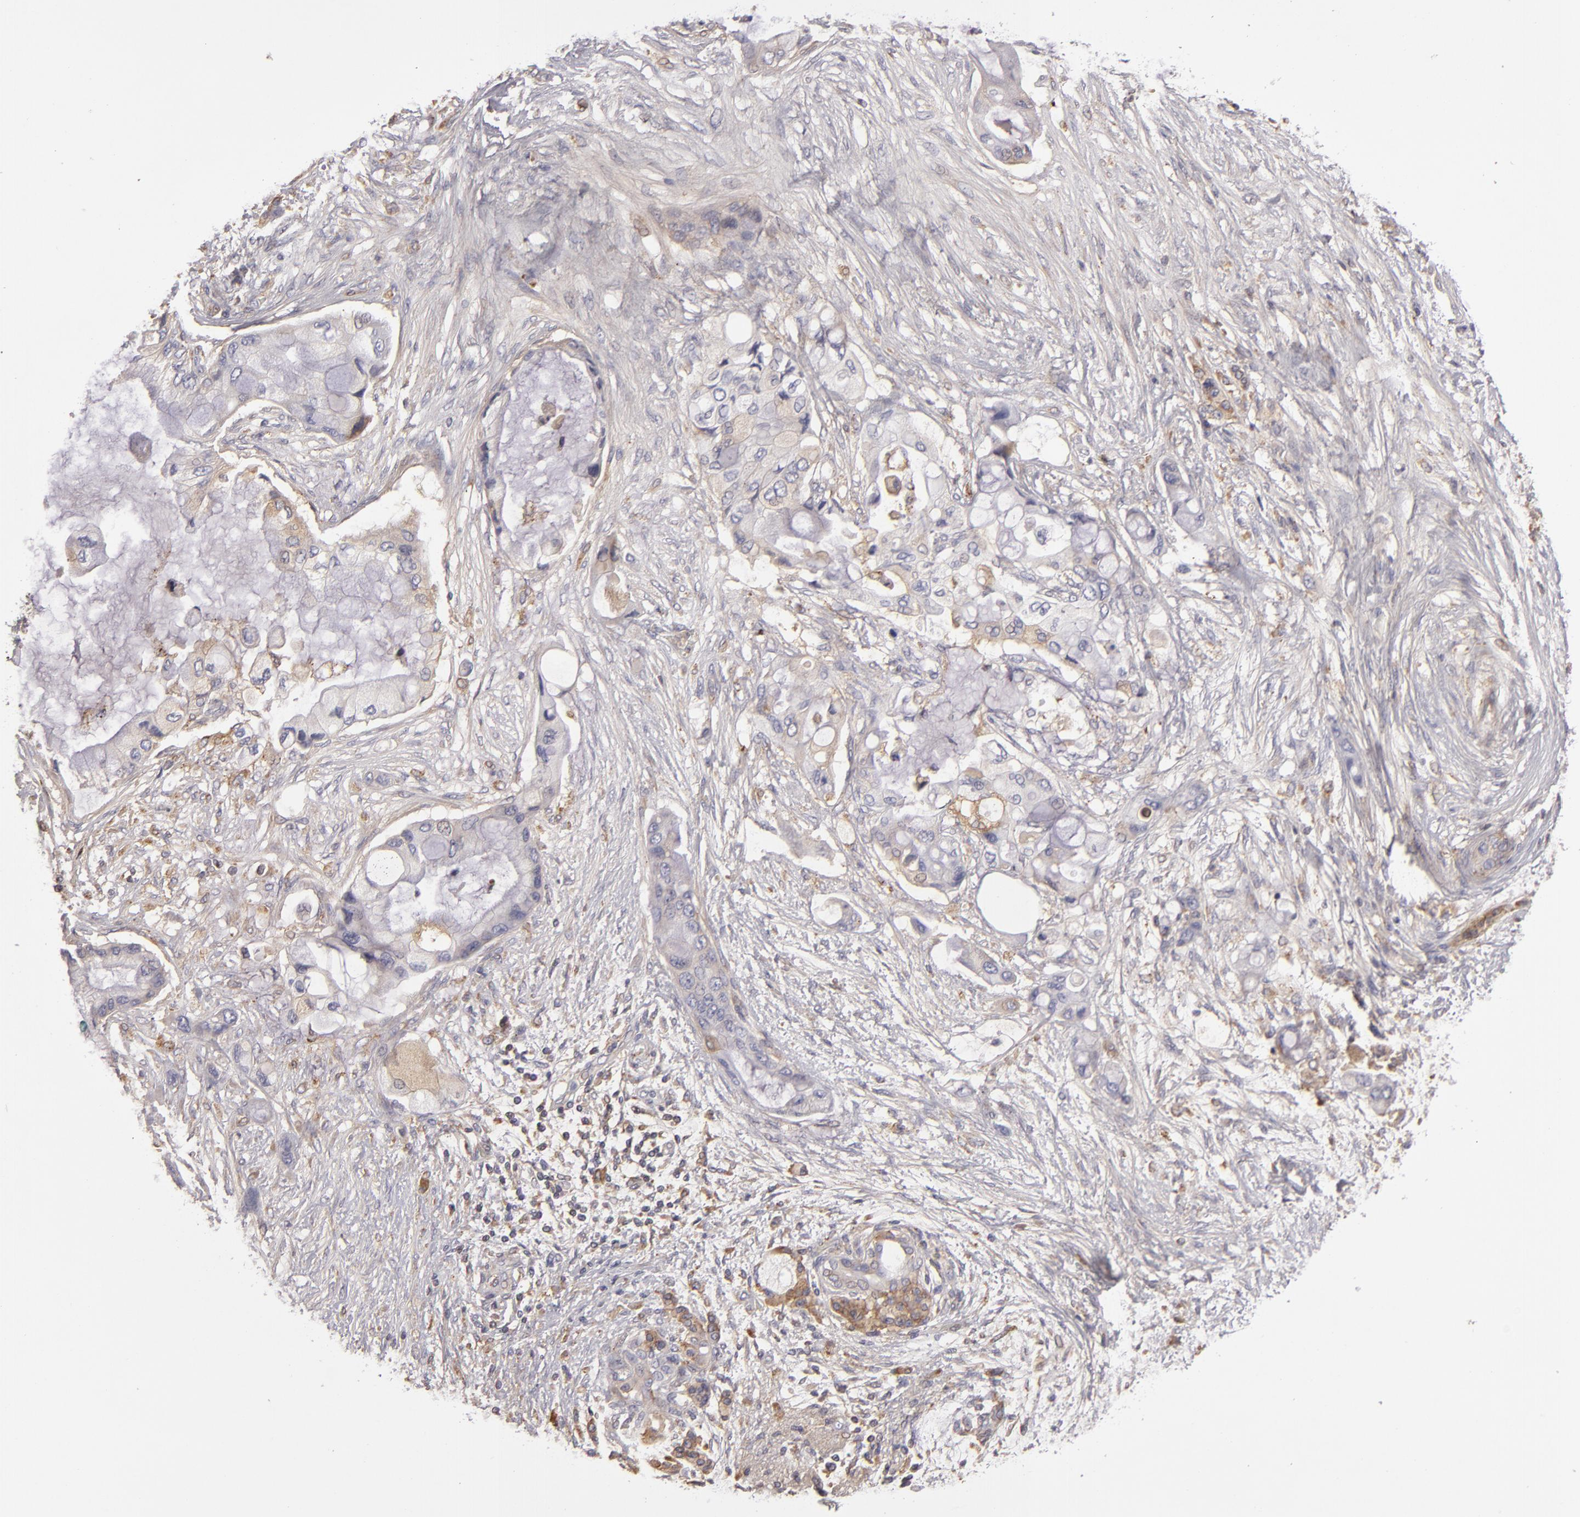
{"staining": {"intensity": "weak", "quantity": "25%-75%", "location": "cytoplasmic/membranous"}, "tissue": "pancreatic cancer", "cell_type": "Tumor cells", "image_type": "cancer", "snomed": [{"axis": "morphology", "description": "Adenocarcinoma, NOS"}, {"axis": "topography", "description": "Pancreas"}], "caption": "A micrograph showing weak cytoplasmic/membranous staining in approximately 25%-75% of tumor cells in adenocarcinoma (pancreatic), as visualized by brown immunohistochemical staining.", "gene": "CFB", "patient": {"sex": "female", "age": 59}}